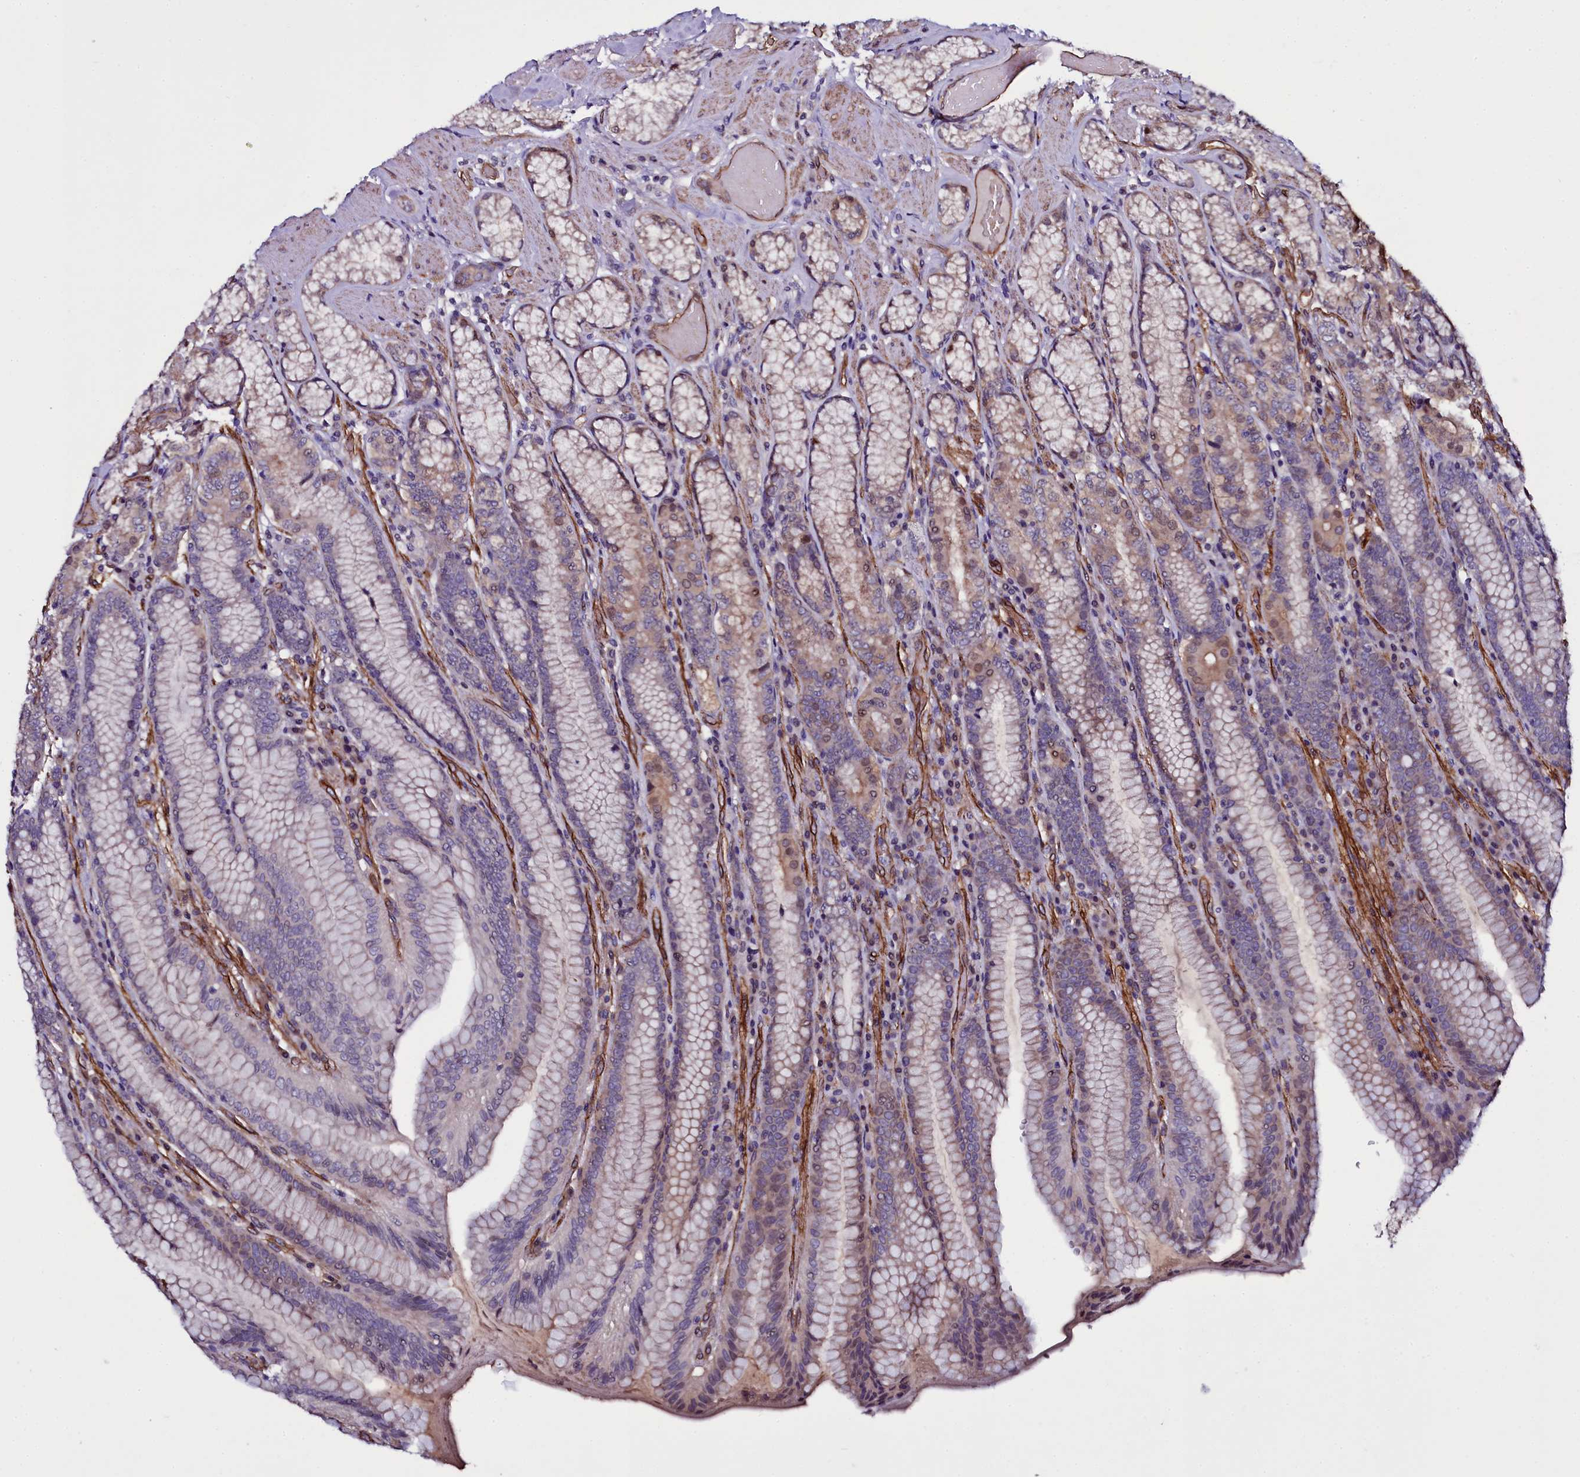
{"staining": {"intensity": "moderate", "quantity": "25%-75%", "location": "cytoplasmic/membranous"}, "tissue": "stomach", "cell_type": "Glandular cells", "image_type": "normal", "snomed": [{"axis": "morphology", "description": "Normal tissue, NOS"}, {"axis": "topography", "description": "Stomach, upper"}, {"axis": "topography", "description": "Stomach, lower"}], "caption": "The micrograph demonstrates staining of unremarkable stomach, revealing moderate cytoplasmic/membranous protein expression (brown color) within glandular cells.", "gene": "MEX3C", "patient": {"sex": "female", "age": 76}}